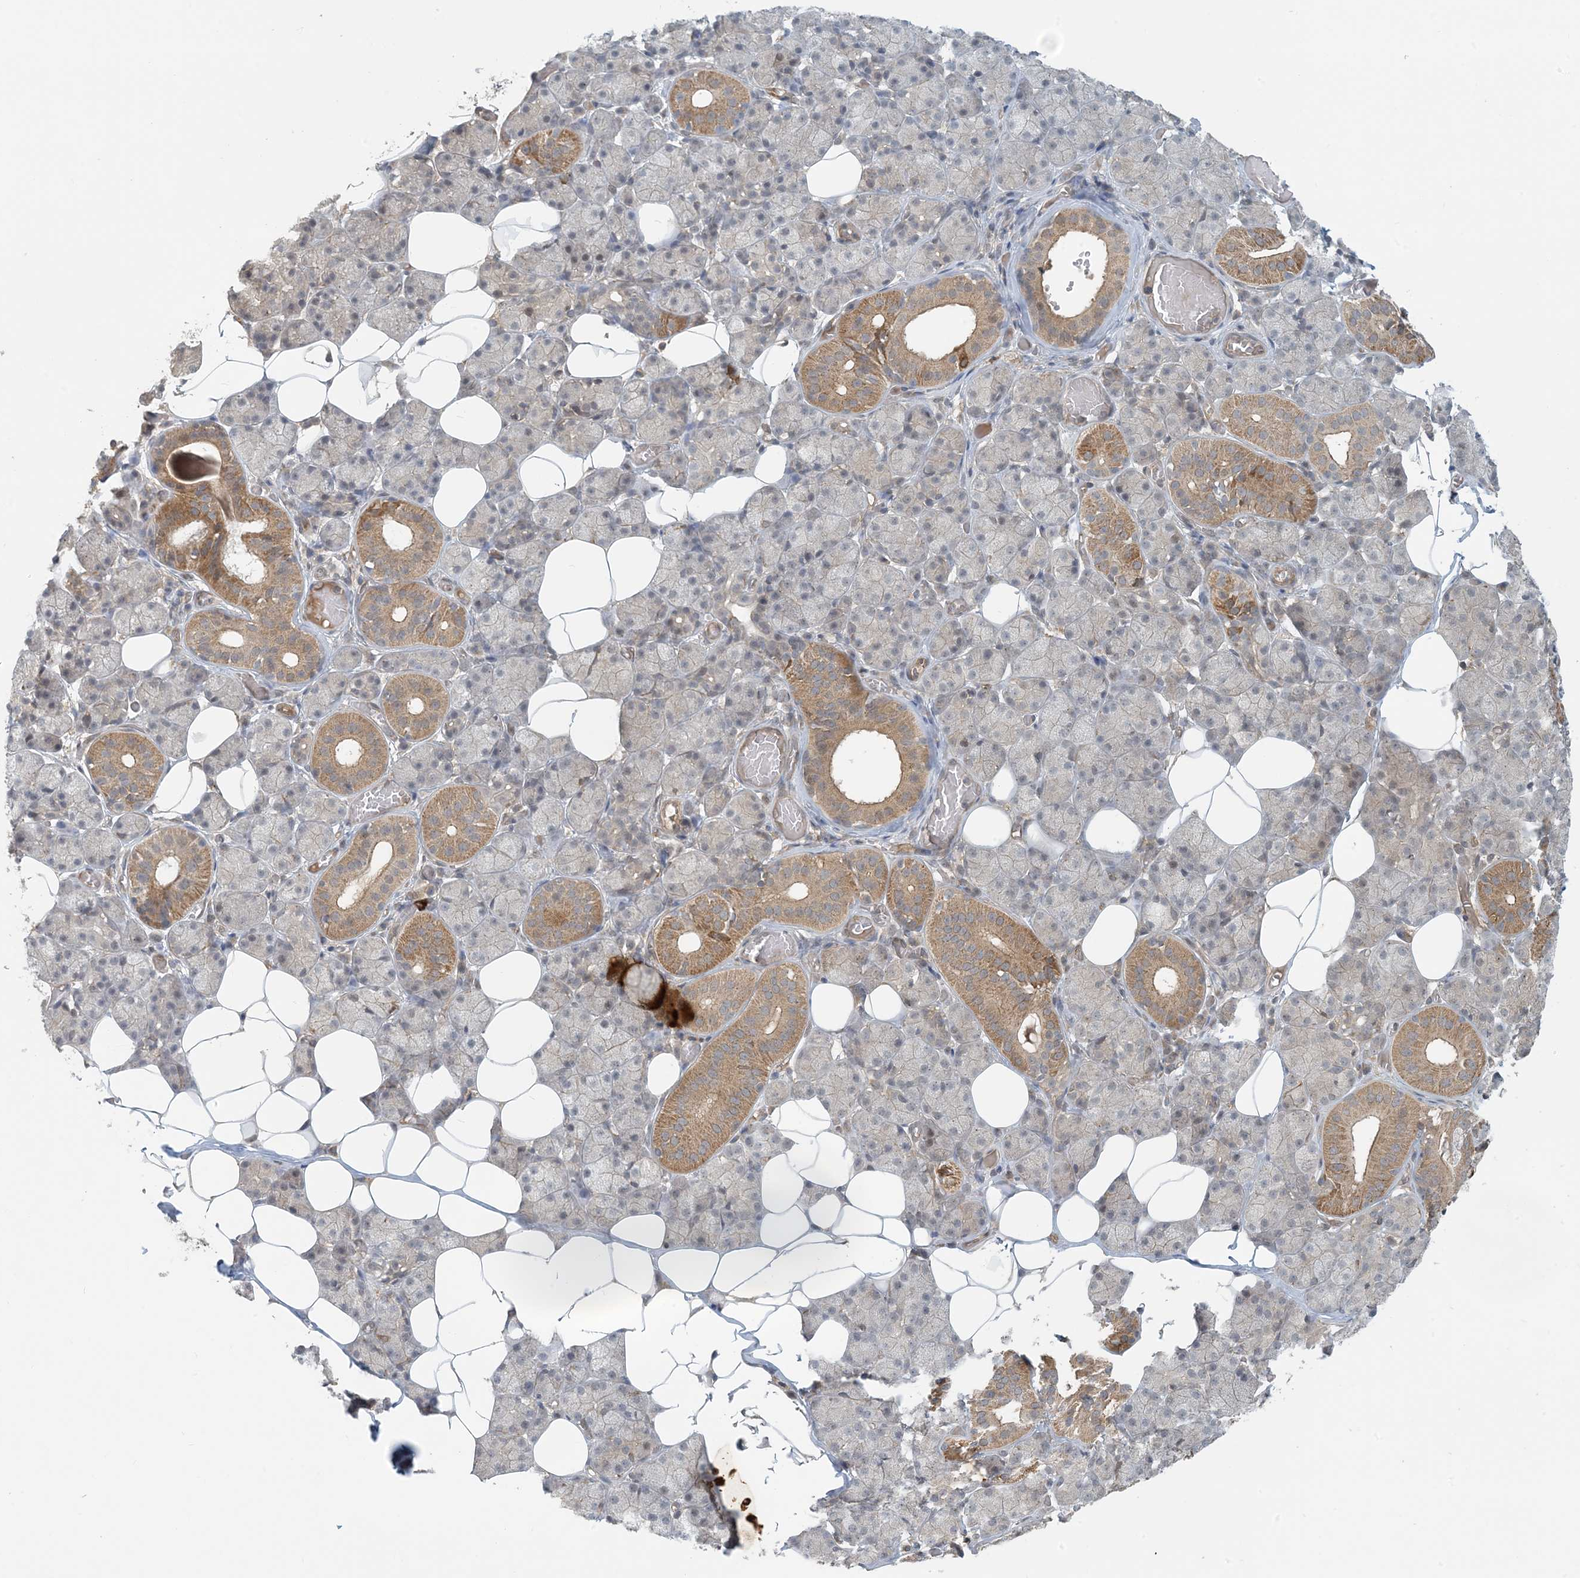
{"staining": {"intensity": "moderate", "quantity": "25%-75%", "location": "cytoplasmic/membranous"}, "tissue": "salivary gland", "cell_type": "Glandular cells", "image_type": "normal", "snomed": [{"axis": "morphology", "description": "Normal tissue, NOS"}, {"axis": "topography", "description": "Salivary gland"}], "caption": "The image reveals staining of unremarkable salivary gland, revealing moderate cytoplasmic/membranous protein staining (brown color) within glandular cells.", "gene": "OBI1", "patient": {"sex": "female", "age": 33}}